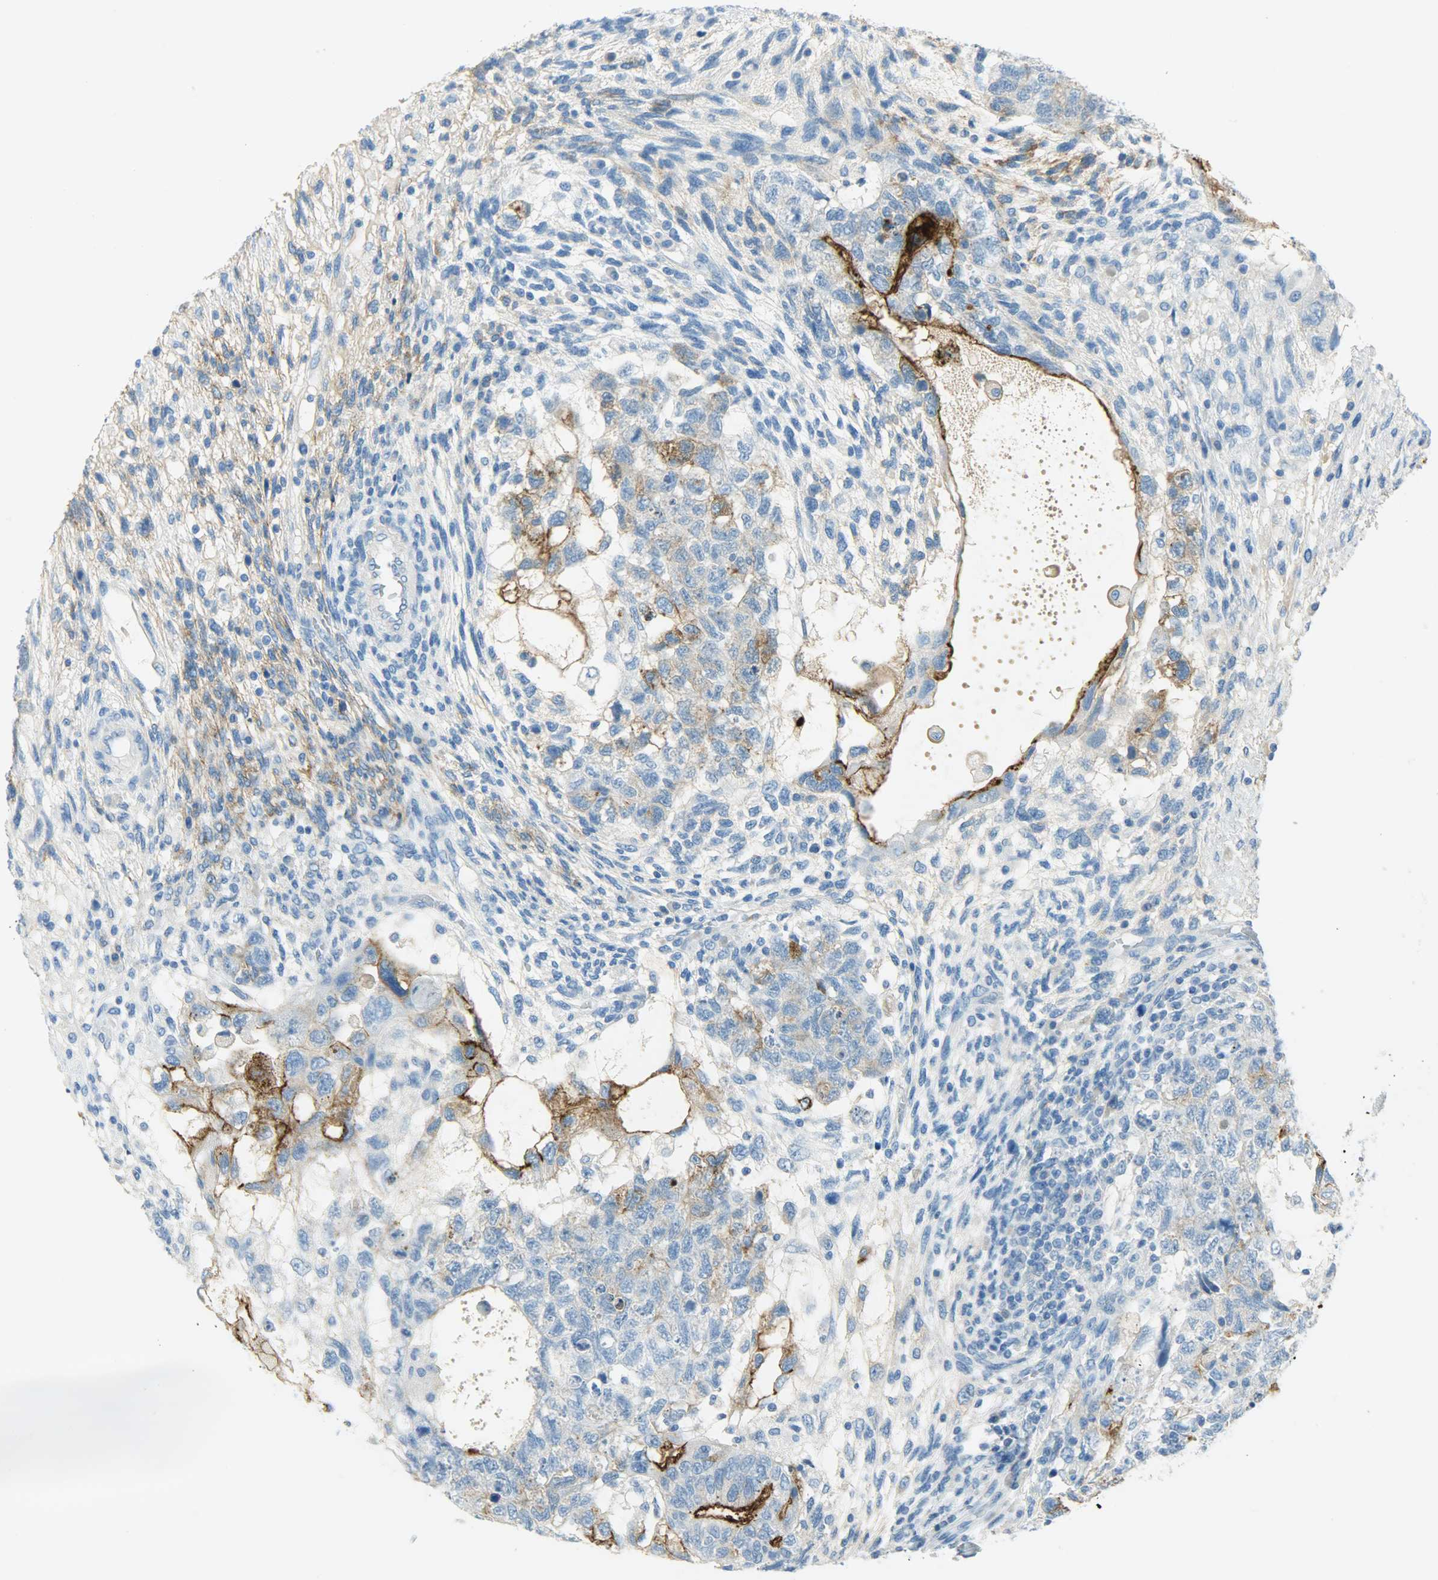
{"staining": {"intensity": "strong", "quantity": "25%-75%", "location": "cytoplasmic/membranous"}, "tissue": "testis cancer", "cell_type": "Tumor cells", "image_type": "cancer", "snomed": [{"axis": "morphology", "description": "Normal tissue, NOS"}, {"axis": "morphology", "description": "Carcinoma, Embryonal, NOS"}, {"axis": "topography", "description": "Testis"}], "caption": "A high amount of strong cytoplasmic/membranous staining is seen in approximately 25%-75% of tumor cells in testis embryonal carcinoma tissue.", "gene": "PROM1", "patient": {"sex": "male", "age": 36}}